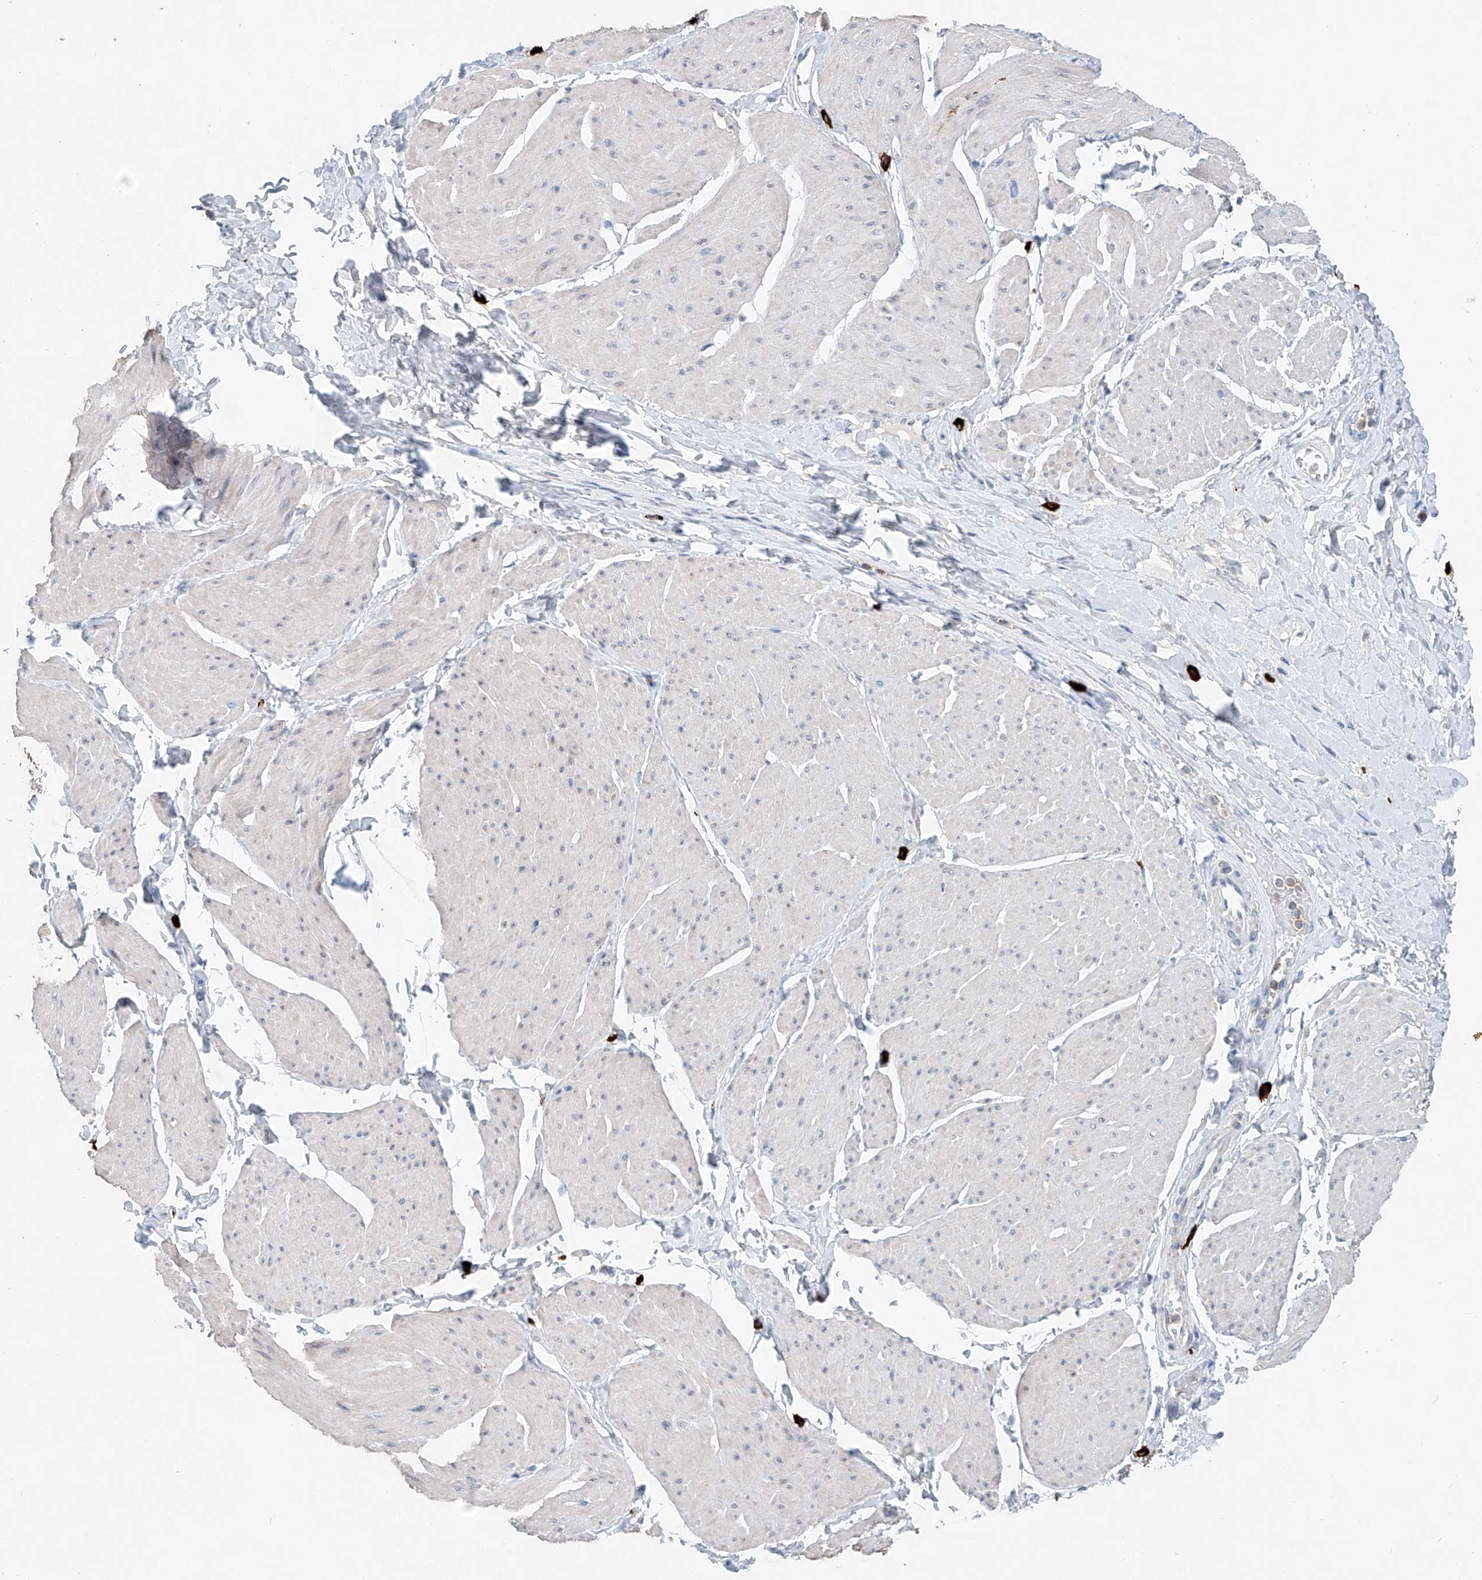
{"staining": {"intensity": "negative", "quantity": "none", "location": "none"}, "tissue": "smooth muscle", "cell_type": "Smooth muscle cells", "image_type": "normal", "snomed": [{"axis": "morphology", "description": "Urothelial carcinoma, High grade"}, {"axis": "topography", "description": "Urinary bladder"}], "caption": "IHC micrograph of unremarkable smooth muscle stained for a protein (brown), which reveals no positivity in smooth muscle cells.", "gene": "KLF15", "patient": {"sex": "male", "age": 46}}